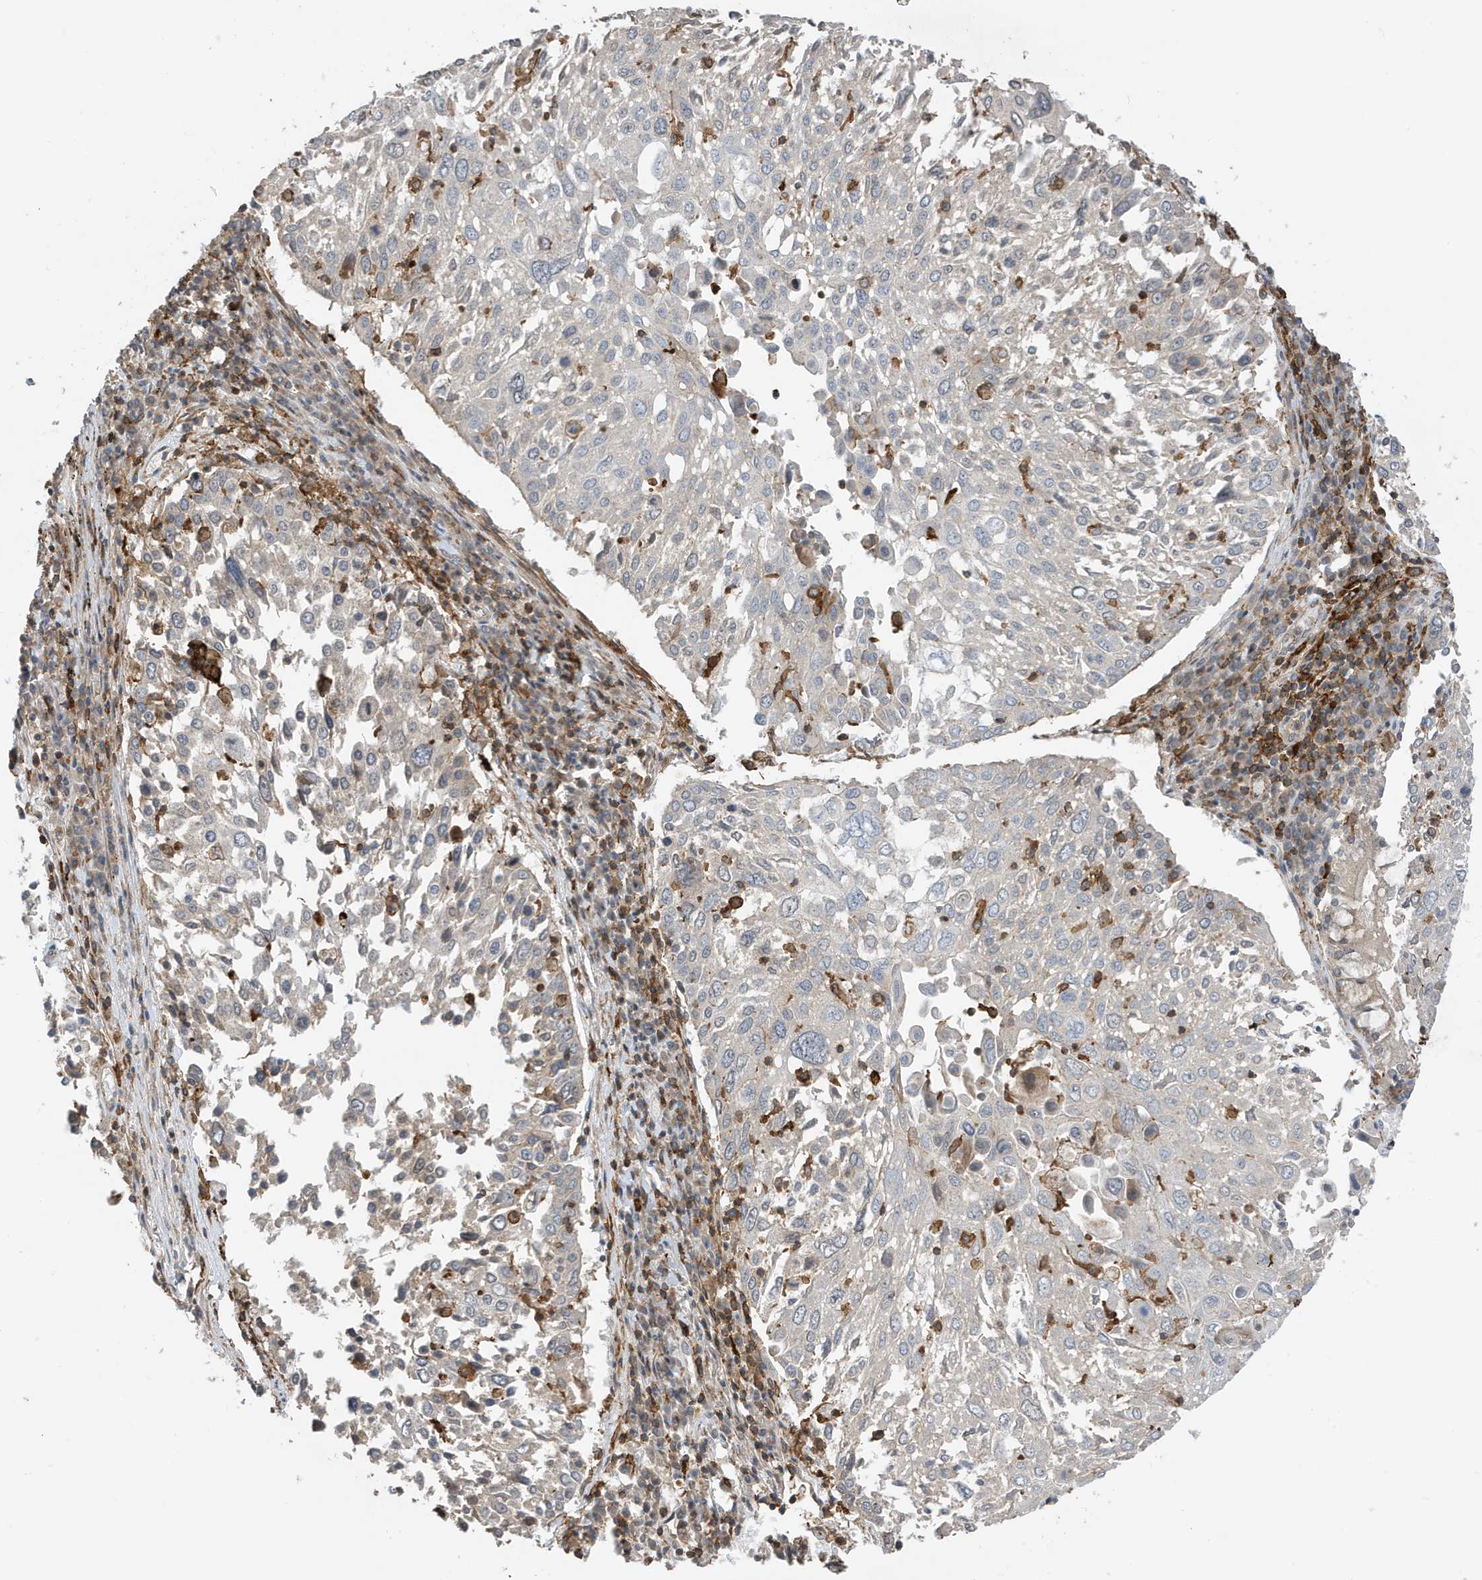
{"staining": {"intensity": "negative", "quantity": "none", "location": "none"}, "tissue": "lung cancer", "cell_type": "Tumor cells", "image_type": "cancer", "snomed": [{"axis": "morphology", "description": "Squamous cell carcinoma, NOS"}, {"axis": "topography", "description": "Lung"}], "caption": "Immunohistochemistry (IHC) photomicrograph of human lung cancer (squamous cell carcinoma) stained for a protein (brown), which shows no expression in tumor cells. (Immunohistochemistry (IHC), brightfield microscopy, high magnification).", "gene": "TATDN3", "patient": {"sex": "male", "age": 65}}